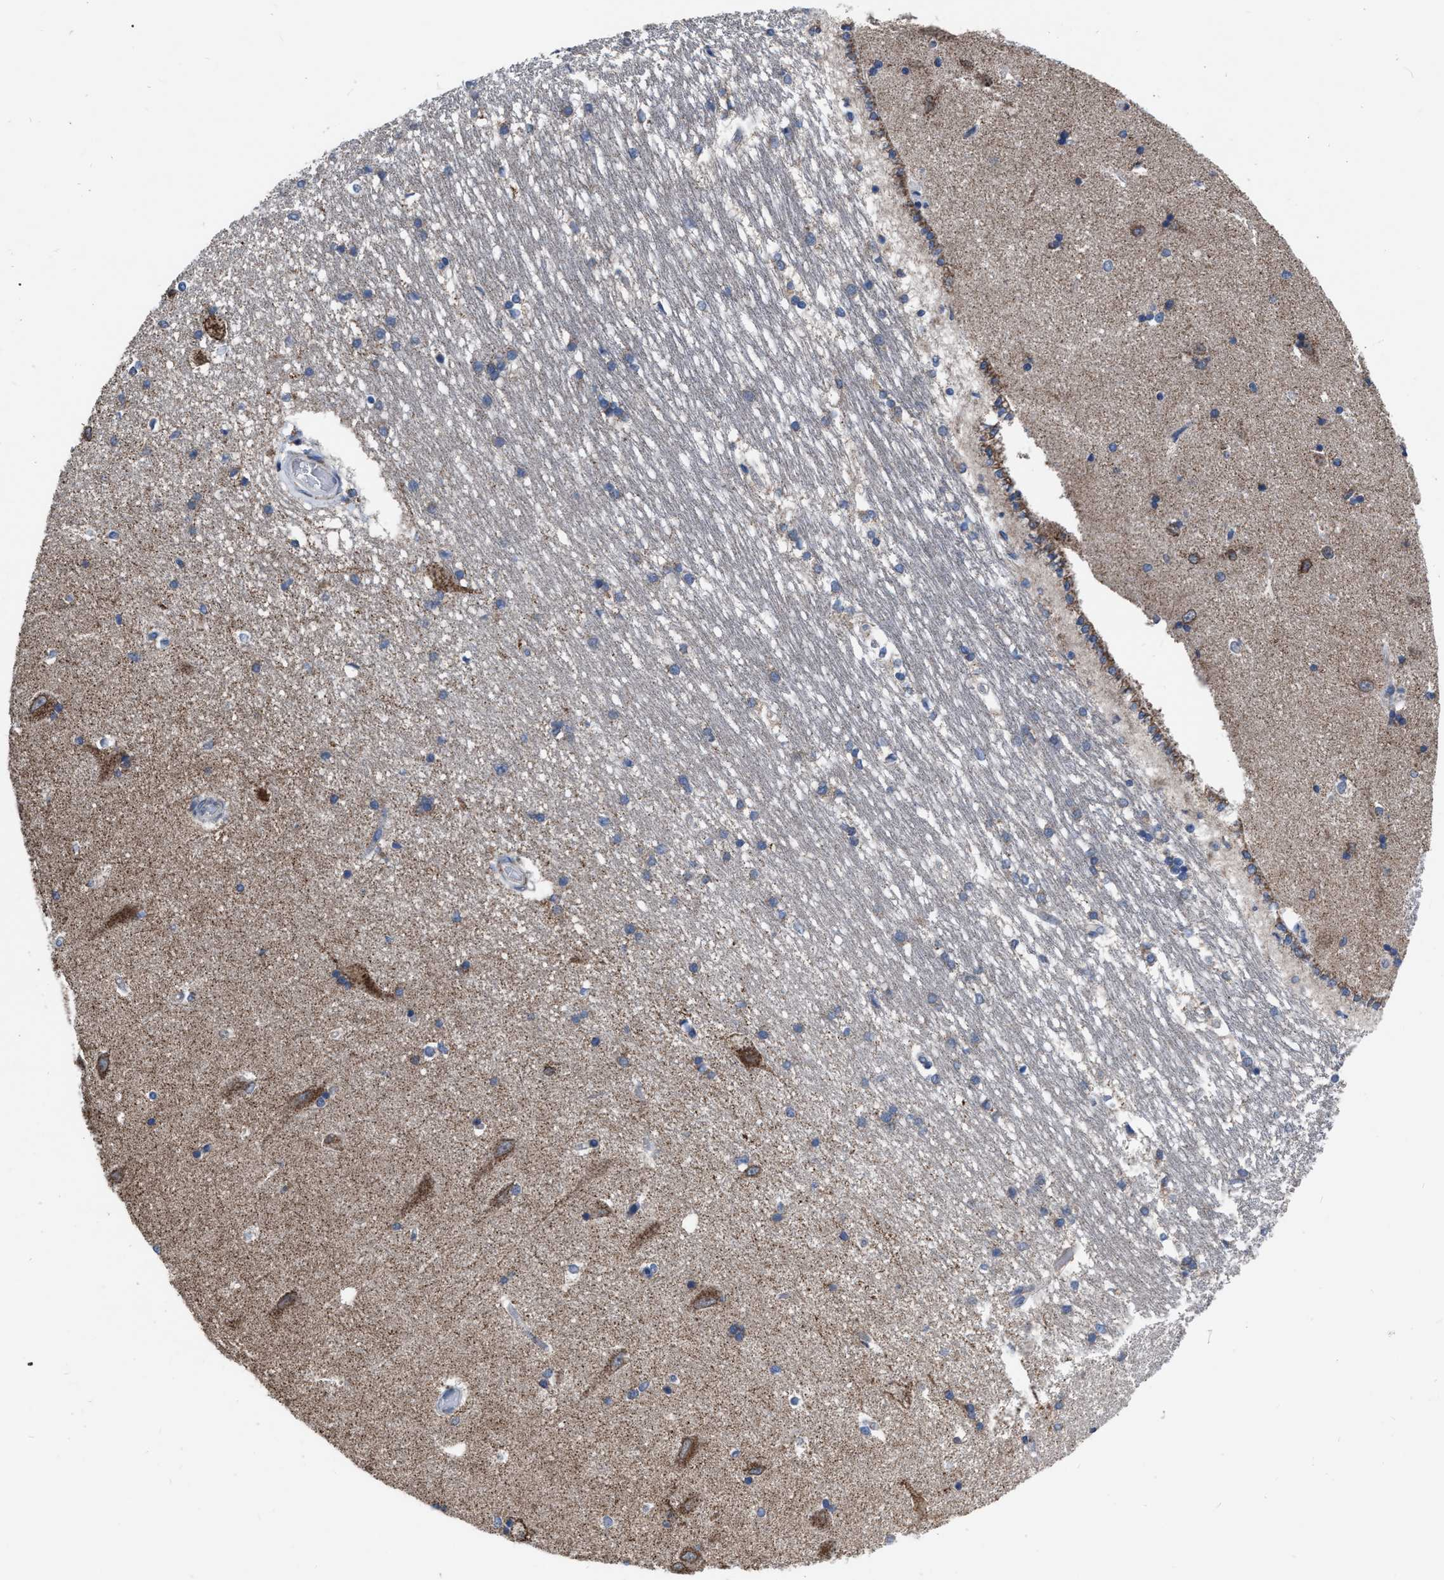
{"staining": {"intensity": "negative", "quantity": "none", "location": "none"}, "tissue": "hippocampus", "cell_type": "Glial cells", "image_type": "normal", "snomed": [{"axis": "morphology", "description": "Normal tissue, NOS"}, {"axis": "topography", "description": "Hippocampus"}], "caption": "IHC of unremarkable human hippocampus displays no staining in glial cells. (DAB immunohistochemistry, high magnification).", "gene": "DDX56", "patient": {"sex": "male", "age": 45}}